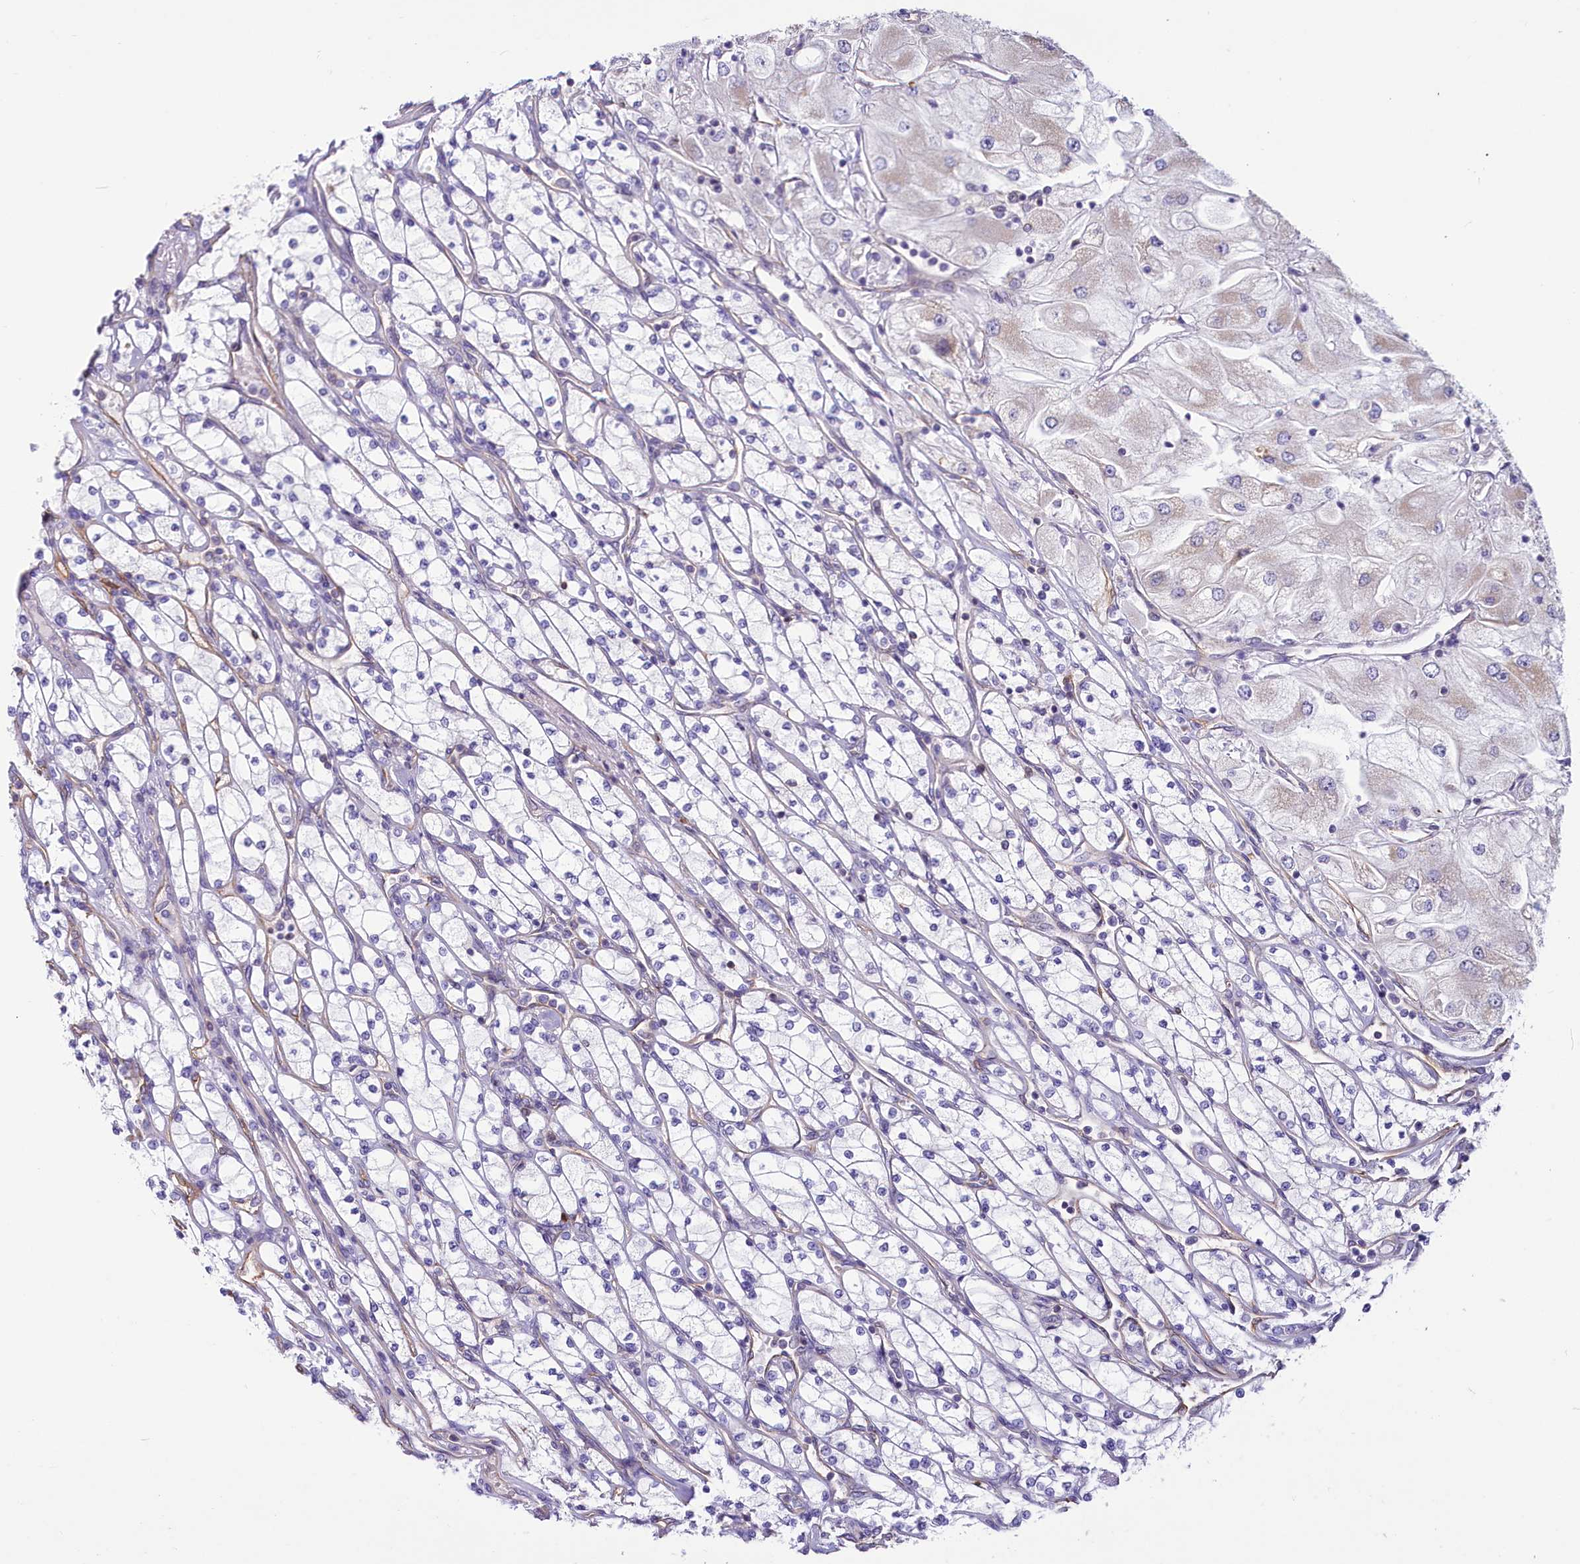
{"staining": {"intensity": "negative", "quantity": "none", "location": "none"}, "tissue": "renal cancer", "cell_type": "Tumor cells", "image_type": "cancer", "snomed": [{"axis": "morphology", "description": "Adenocarcinoma, NOS"}, {"axis": "topography", "description": "Kidney"}], "caption": "Renal cancer was stained to show a protein in brown. There is no significant staining in tumor cells. (DAB immunohistochemistry (IHC) visualized using brightfield microscopy, high magnification).", "gene": "LMOD3", "patient": {"sex": "male", "age": 80}}